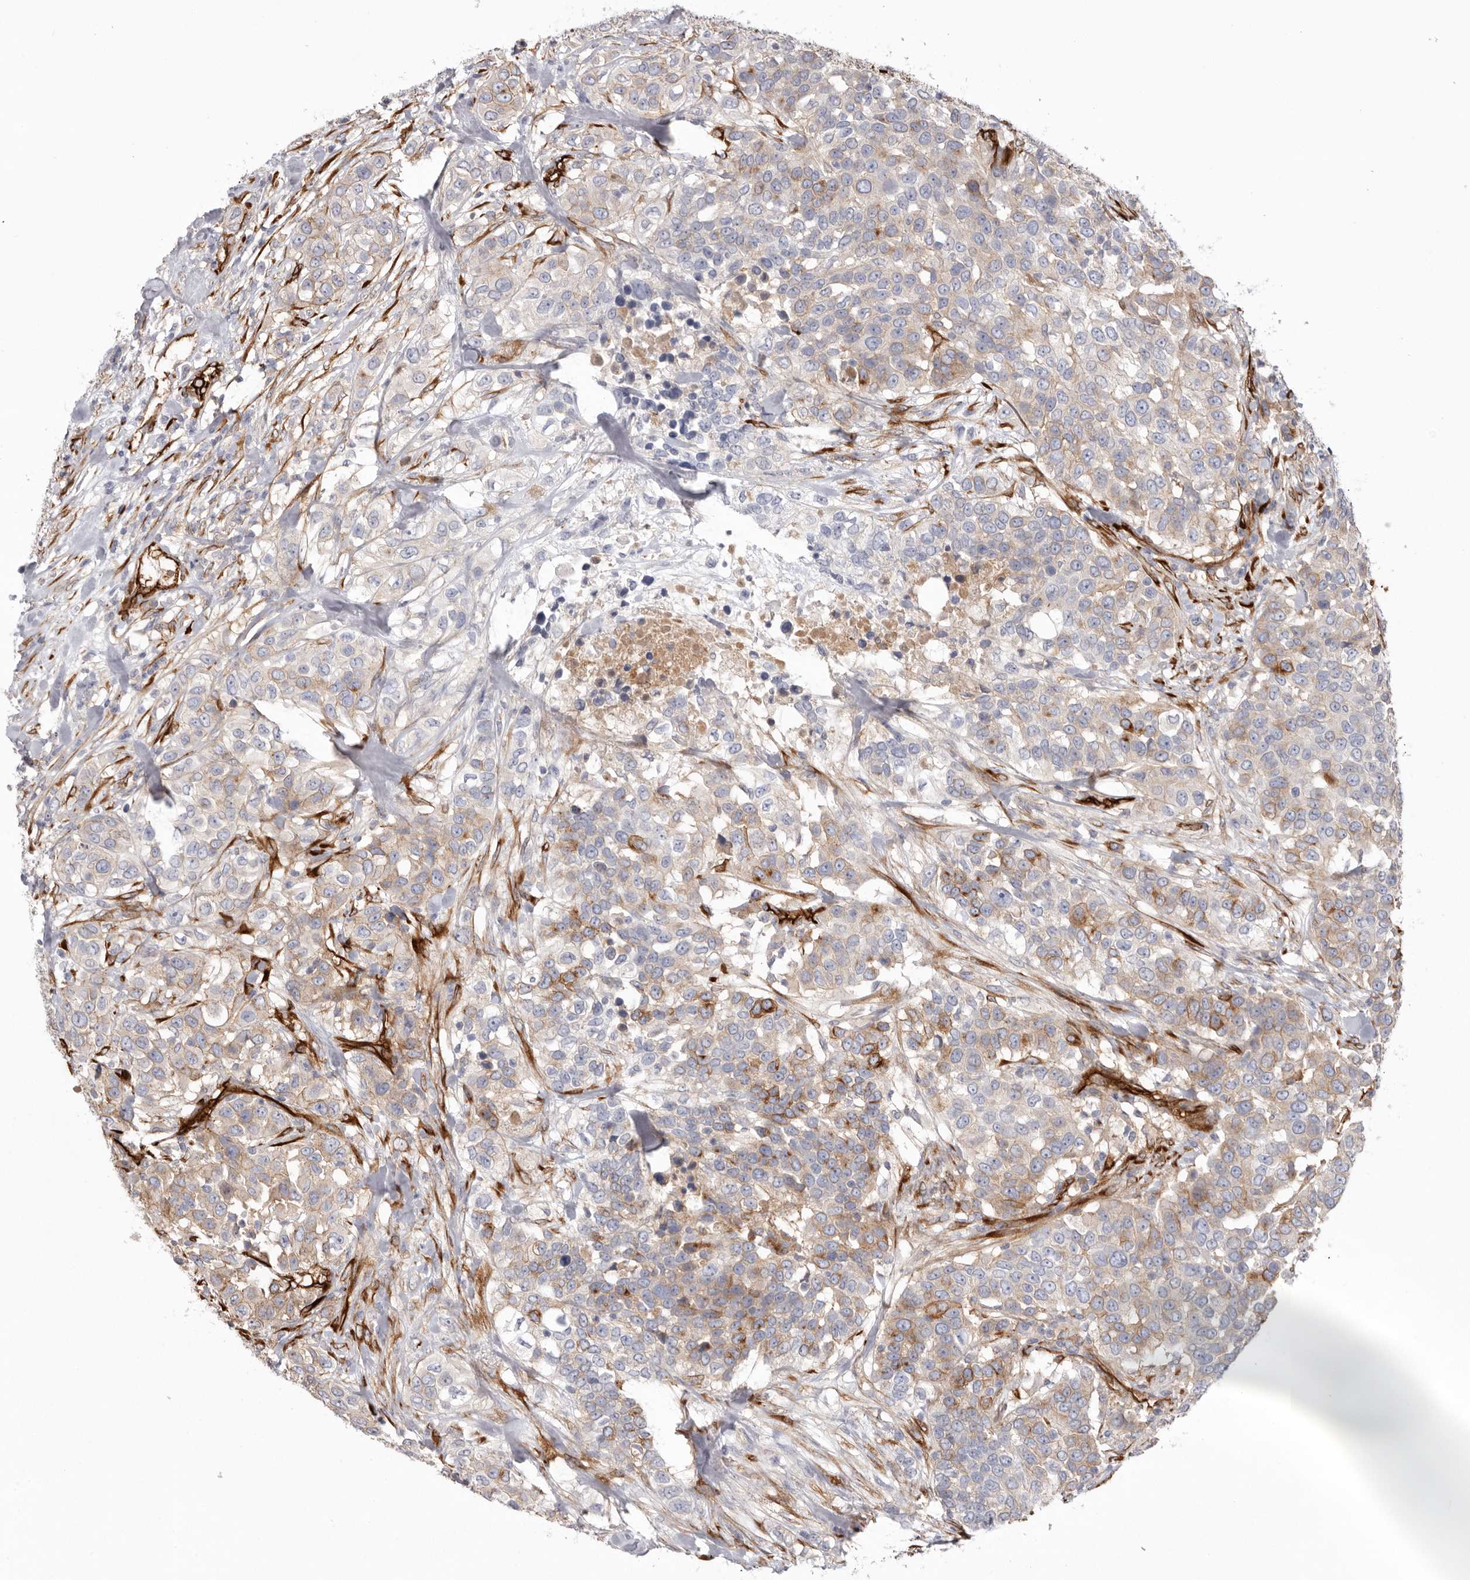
{"staining": {"intensity": "weak", "quantity": "25%-75%", "location": "cytoplasmic/membranous"}, "tissue": "urothelial cancer", "cell_type": "Tumor cells", "image_type": "cancer", "snomed": [{"axis": "morphology", "description": "Urothelial carcinoma, High grade"}, {"axis": "topography", "description": "Urinary bladder"}], "caption": "Immunohistochemistry (IHC) (DAB (3,3'-diaminobenzidine)) staining of human urothelial carcinoma (high-grade) shows weak cytoplasmic/membranous protein staining in approximately 25%-75% of tumor cells. Immunohistochemistry (IHC) stains the protein of interest in brown and the nuclei are stained blue.", "gene": "LRRC66", "patient": {"sex": "female", "age": 80}}